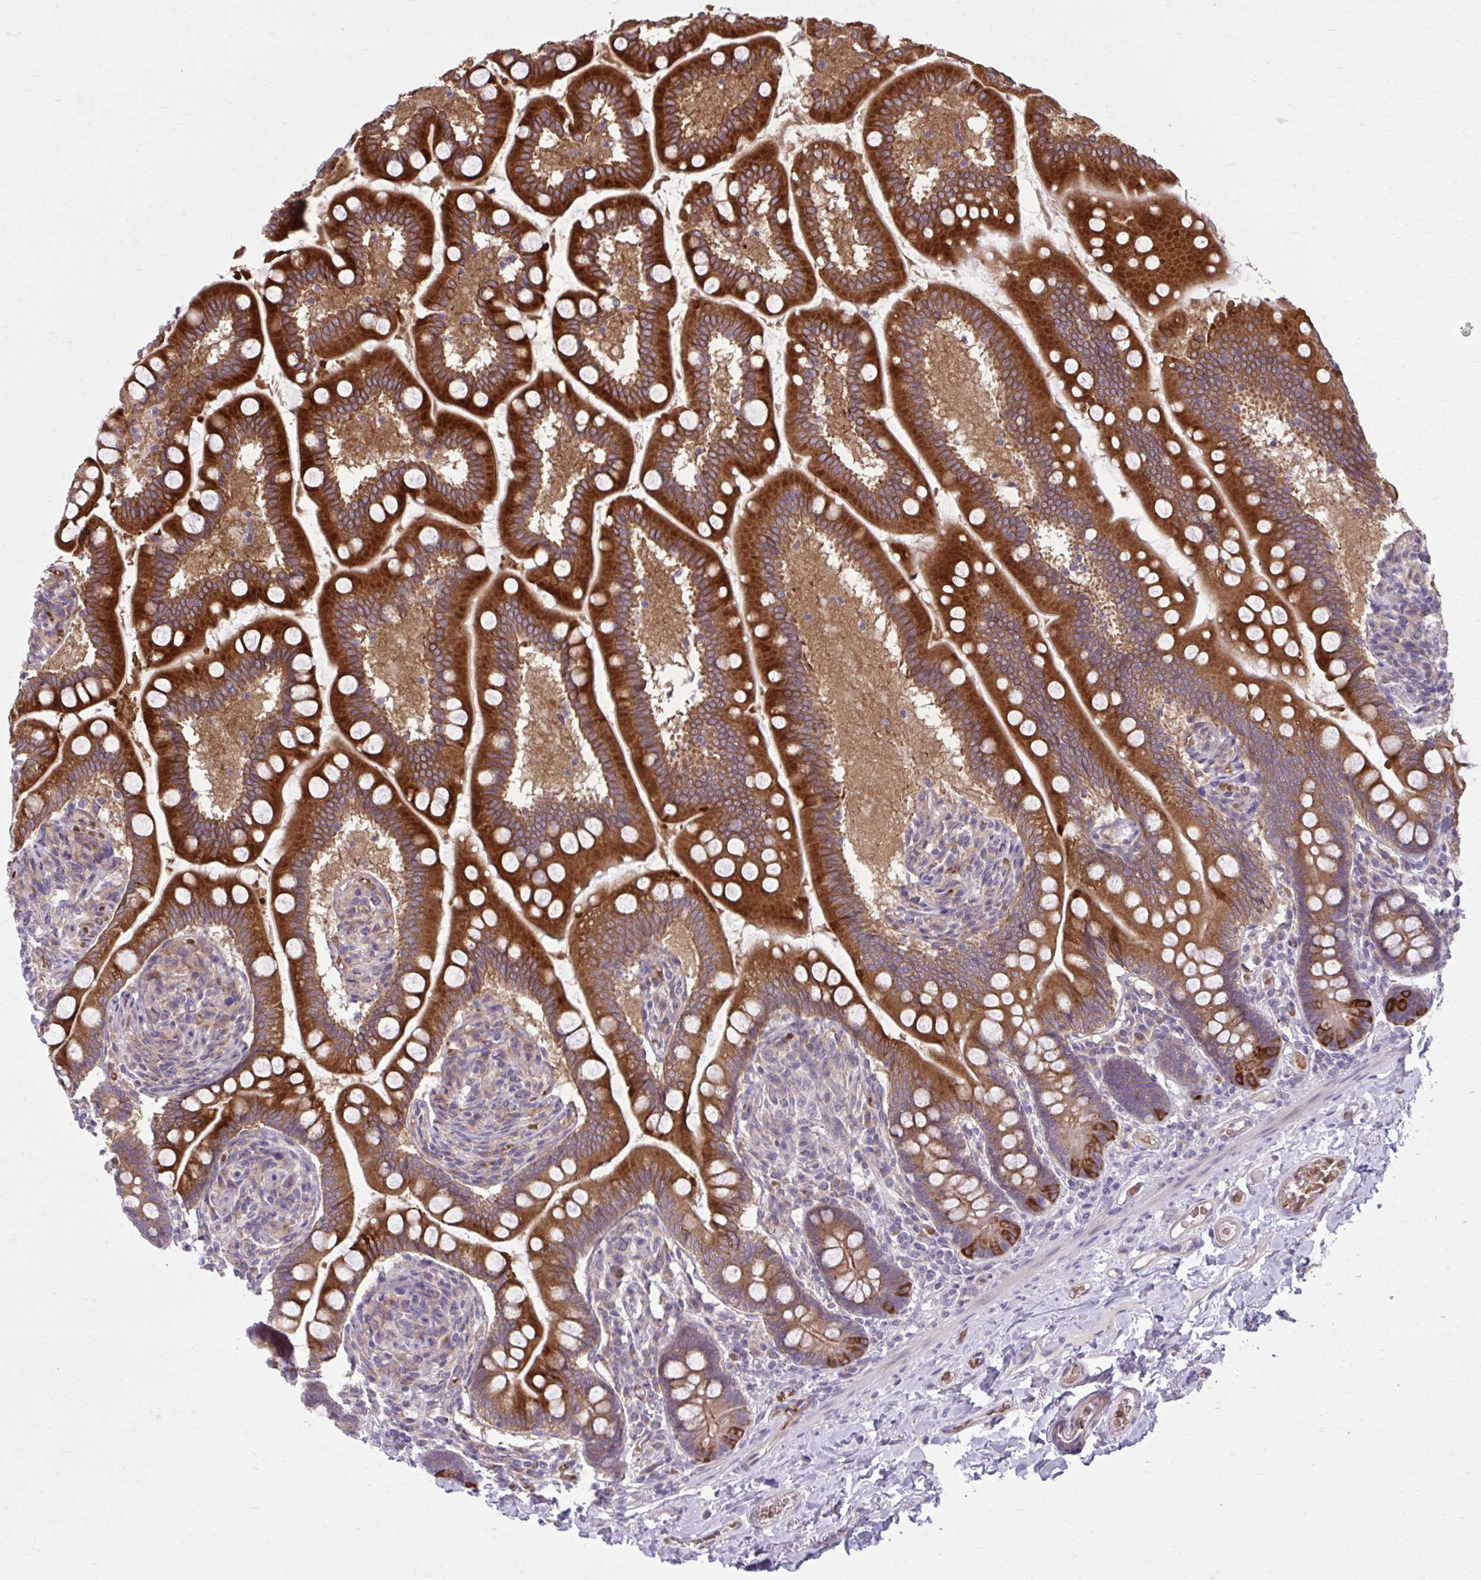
{"staining": {"intensity": "strong", "quantity": ">75%", "location": "cytoplasmic/membranous"}, "tissue": "small intestine", "cell_type": "Glandular cells", "image_type": "normal", "snomed": [{"axis": "morphology", "description": "Normal tissue, NOS"}, {"axis": "topography", "description": "Small intestine"}], "caption": "Small intestine stained for a protein exhibits strong cytoplasmic/membranous positivity in glandular cells. Using DAB (brown) and hematoxylin (blue) stains, captured at high magnification using brightfield microscopy.", "gene": "SNF8", "patient": {"sex": "female", "age": 64}}